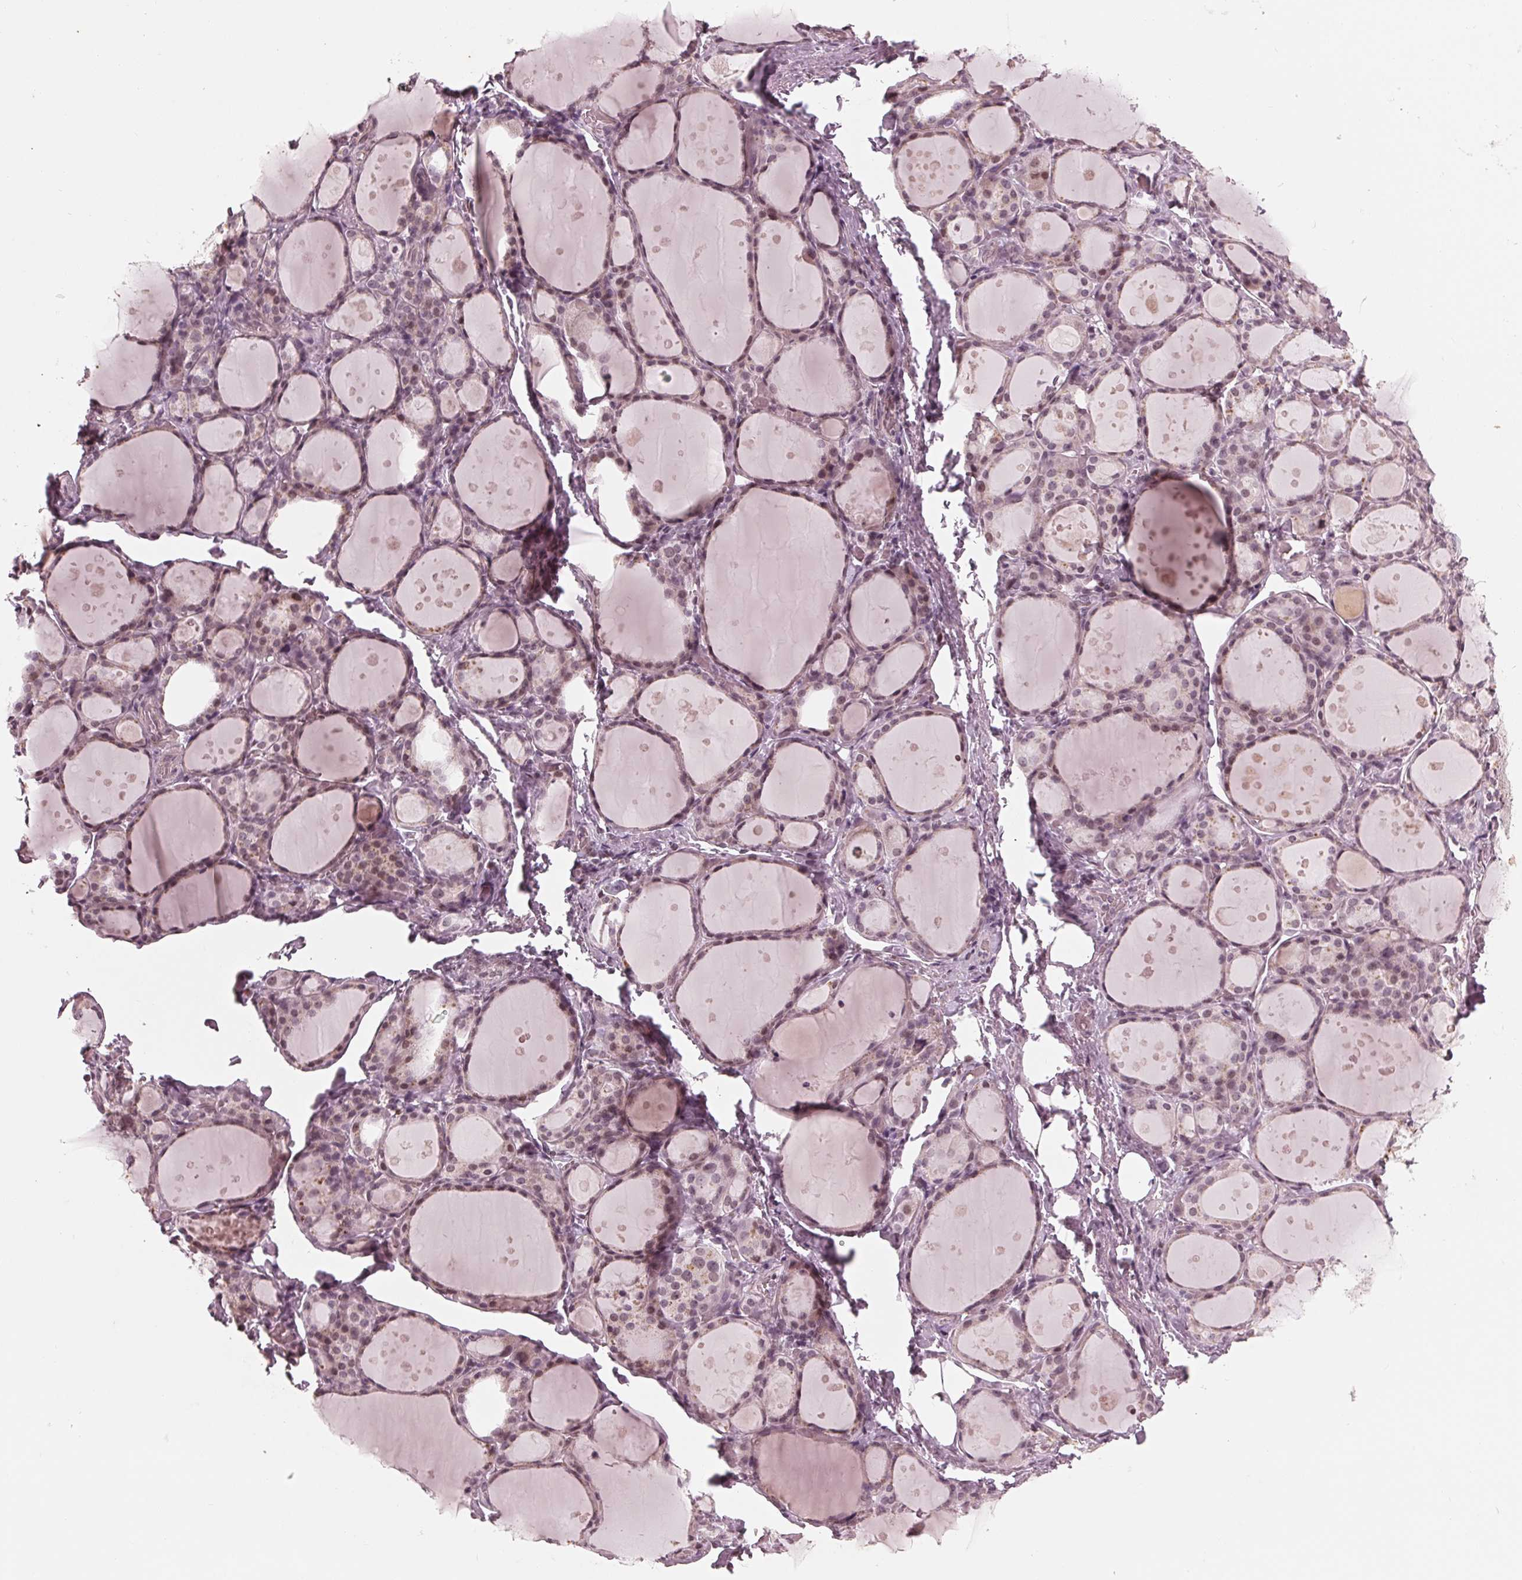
{"staining": {"intensity": "moderate", "quantity": "<25%", "location": "nuclear"}, "tissue": "thyroid gland", "cell_type": "Glandular cells", "image_type": "normal", "snomed": [{"axis": "morphology", "description": "Normal tissue, NOS"}, {"axis": "topography", "description": "Thyroid gland"}], "caption": "IHC staining of benign thyroid gland, which shows low levels of moderate nuclear positivity in about <25% of glandular cells indicating moderate nuclear protein expression. The staining was performed using DAB (brown) for protein detection and nuclei were counterstained in hematoxylin (blue).", "gene": "DNMT3L", "patient": {"sex": "male", "age": 68}}